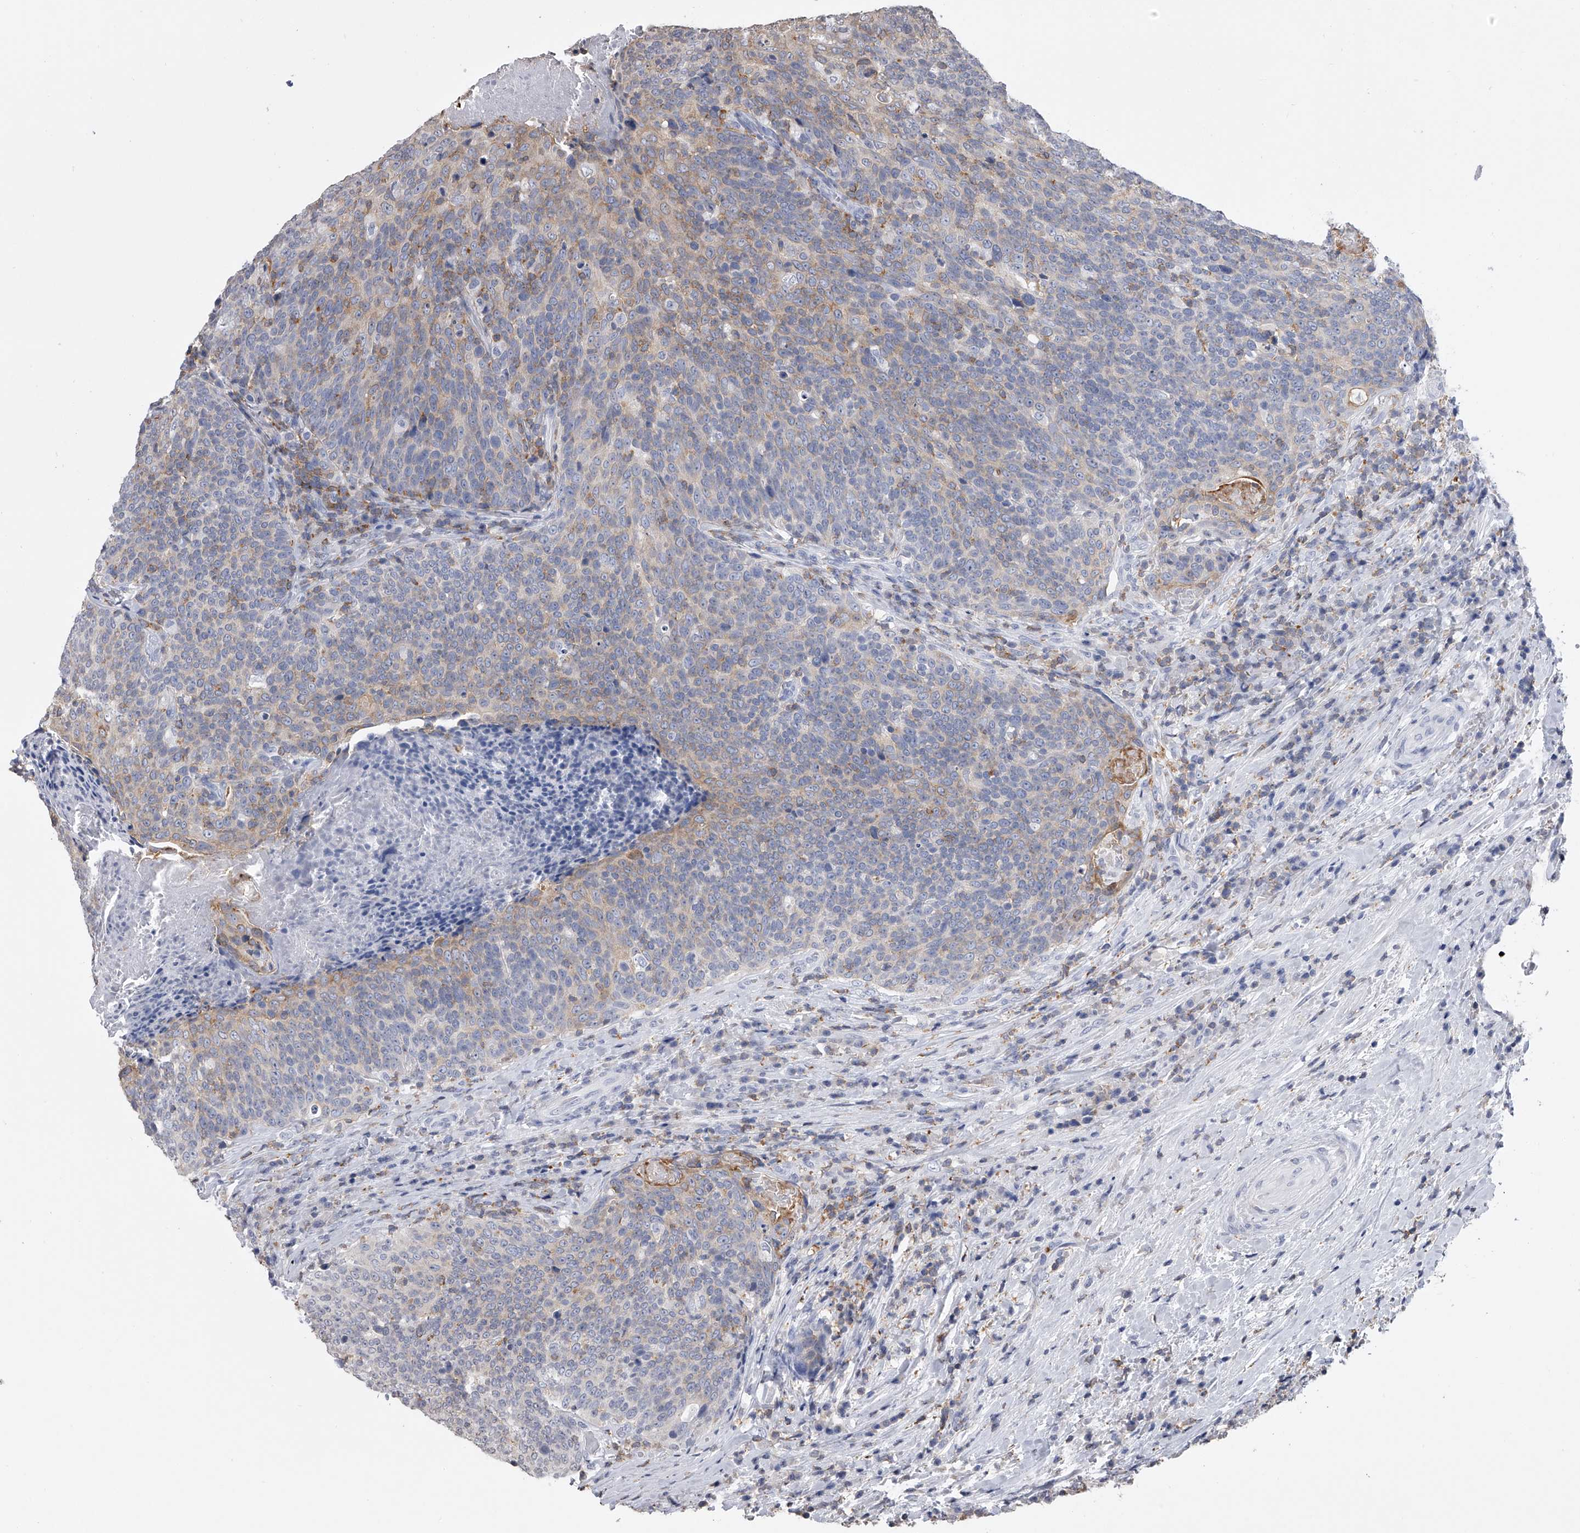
{"staining": {"intensity": "weak", "quantity": "<25%", "location": "cytoplasmic/membranous"}, "tissue": "head and neck cancer", "cell_type": "Tumor cells", "image_type": "cancer", "snomed": [{"axis": "morphology", "description": "Squamous cell carcinoma, NOS"}, {"axis": "morphology", "description": "Squamous cell carcinoma, metastatic, NOS"}, {"axis": "topography", "description": "Lymph node"}, {"axis": "topography", "description": "Head-Neck"}], "caption": "This is an immunohistochemistry histopathology image of head and neck squamous cell carcinoma. There is no positivity in tumor cells.", "gene": "TASP1", "patient": {"sex": "male", "age": 62}}